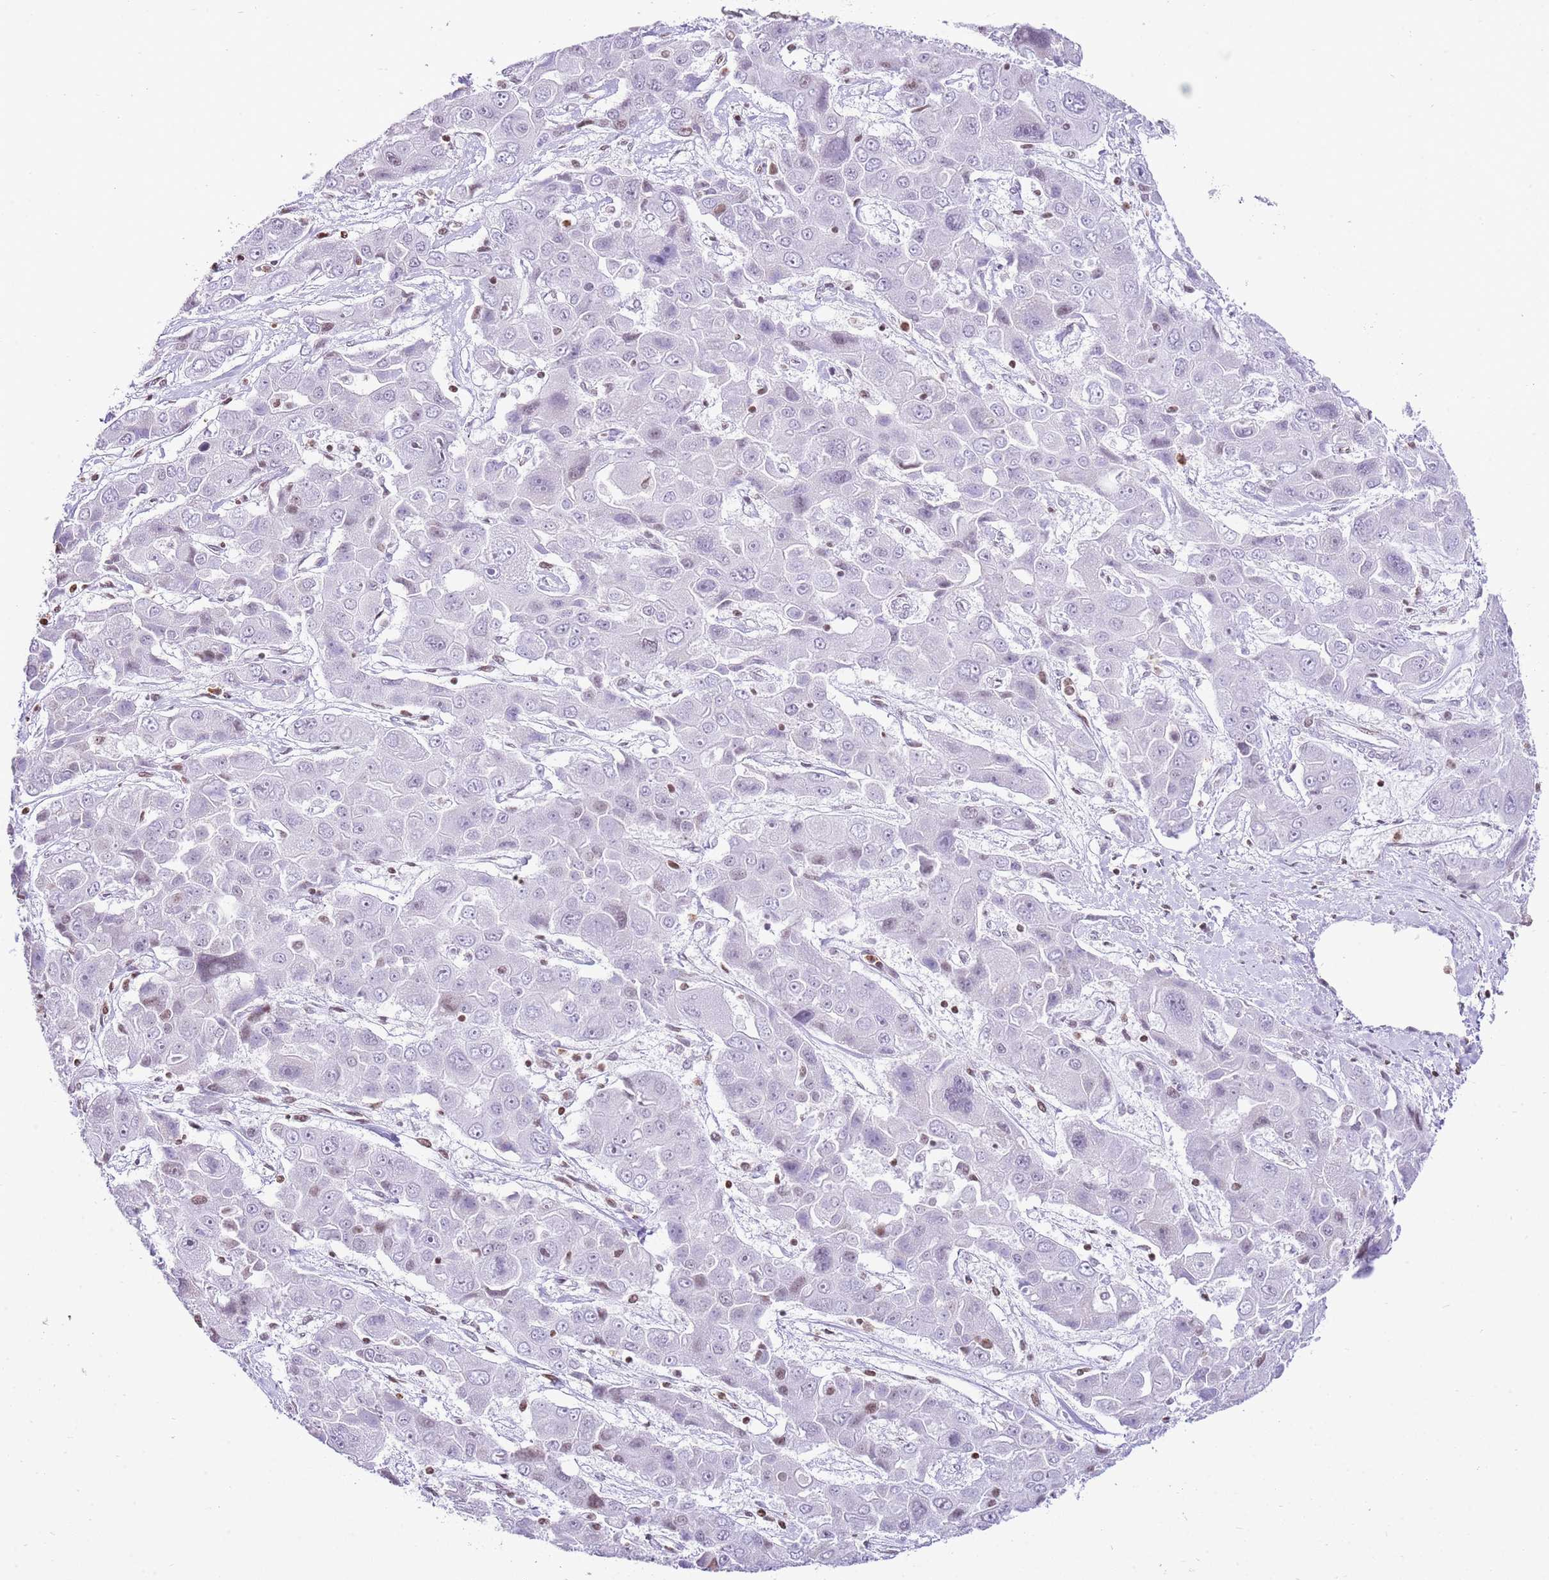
{"staining": {"intensity": "negative", "quantity": "none", "location": "none"}, "tissue": "liver cancer", "cell_type": "Tumor cells", "image_type": "cancer", "snomed": [{"axis": "morphology", "description": "Cholangiocarcinoma"}, {"axis": "topography", "description": "Liver"}], "caption": "Tumor cells show no significant protein positivity in liver cancer (cholangiocarcinoma).", "gene": "PRR15", "patient": {"sex": "male", "age": 67}}